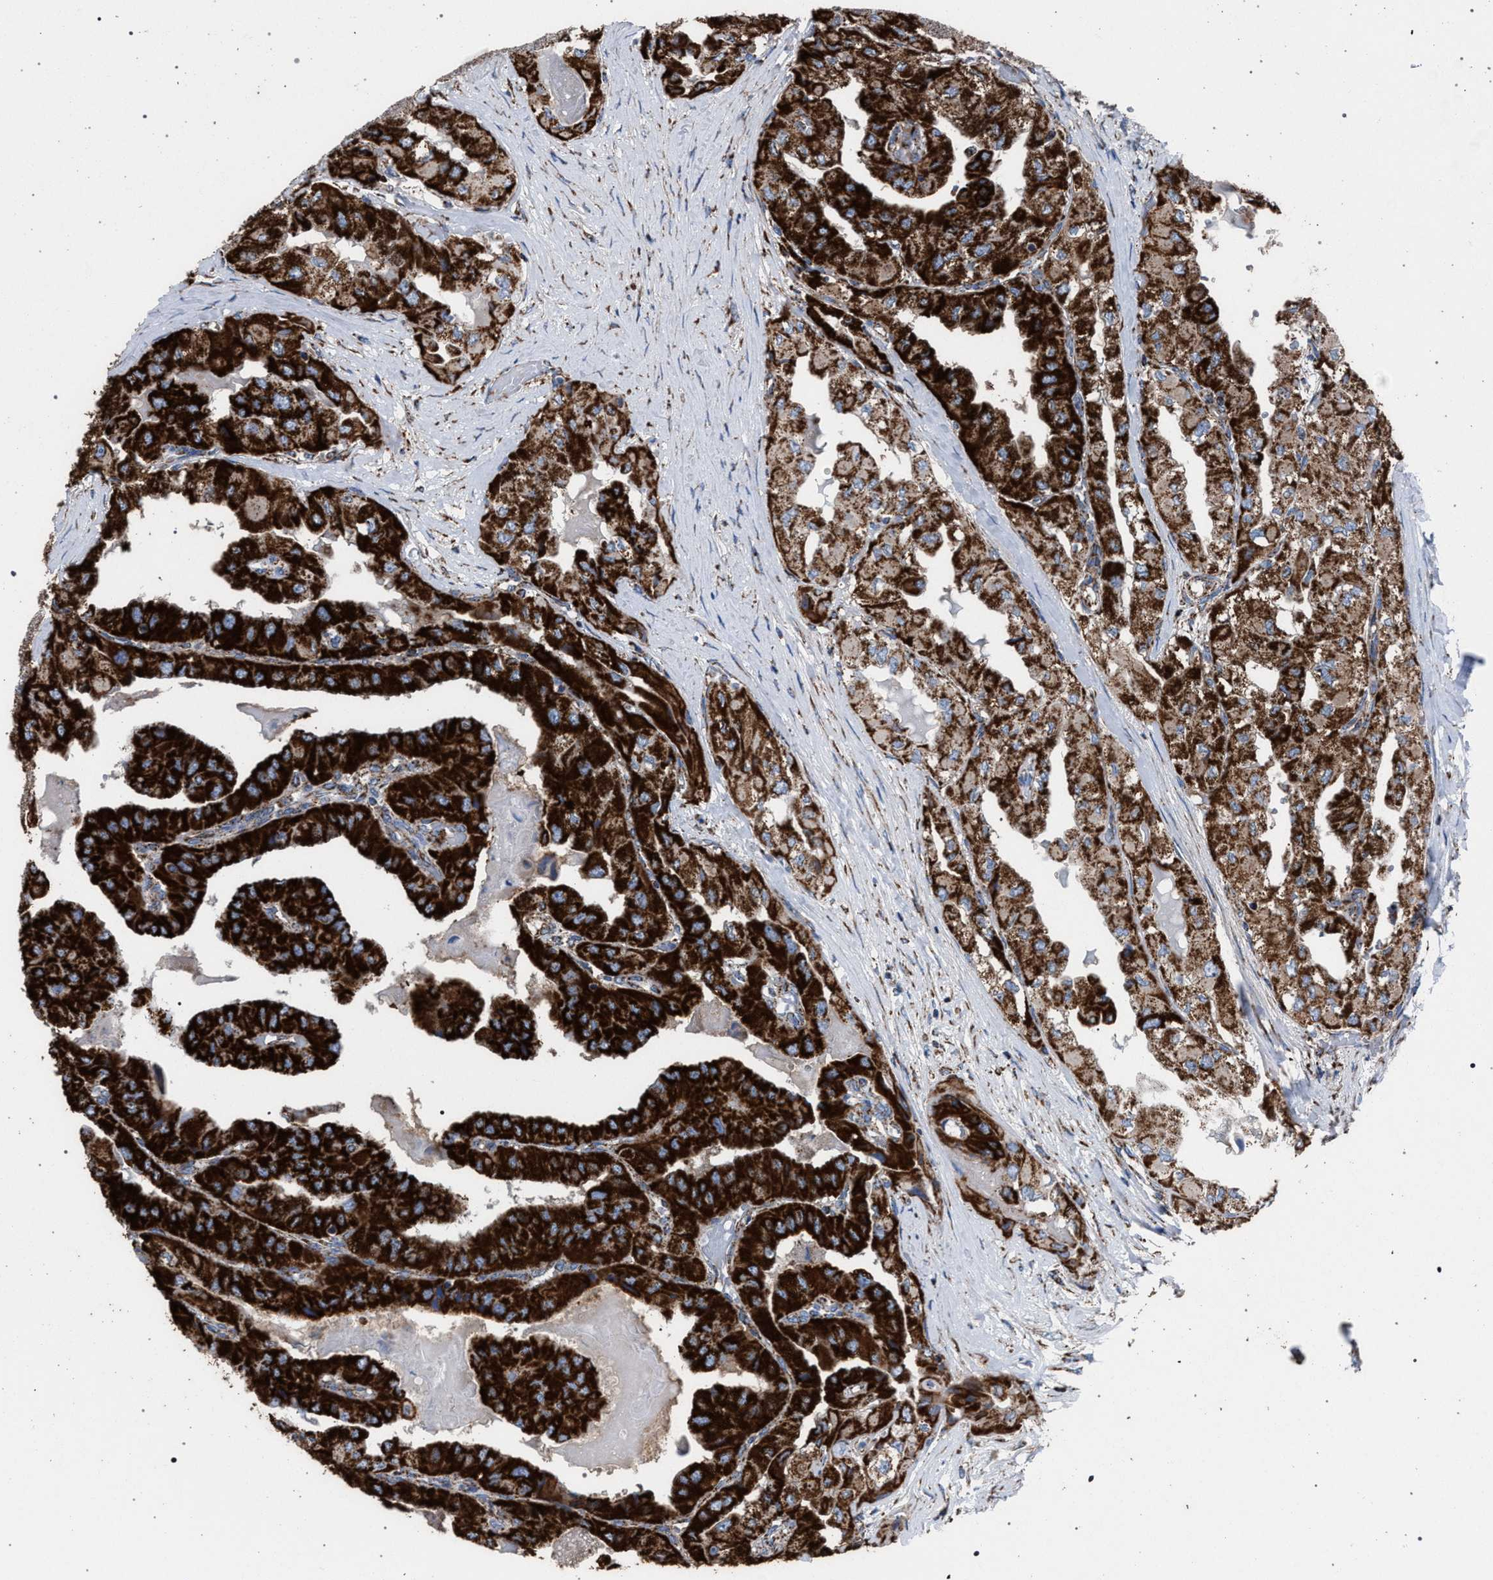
{"staining": {"intensity": "strong", "quantity": ">75%", "location": "cytoplasmic/membranous"}, "tissue": "thyroid cancer", "cell_type": "Tumor cells", "image_type": "cancer", "snomed": [{"axis": "morphology", "description": "Papillary adenocarcinoma, NOS"}, {"axis": "topography", "description": "Thyroid gland"}], "caption": "Tumor cells show high levels of strong cytoplasmic/membranous expression in about >75% of cells in papillary adenocarcinoma (thyroid).", "gene": "VPS13A", "patient": {"sex": "female", "age": 59}}